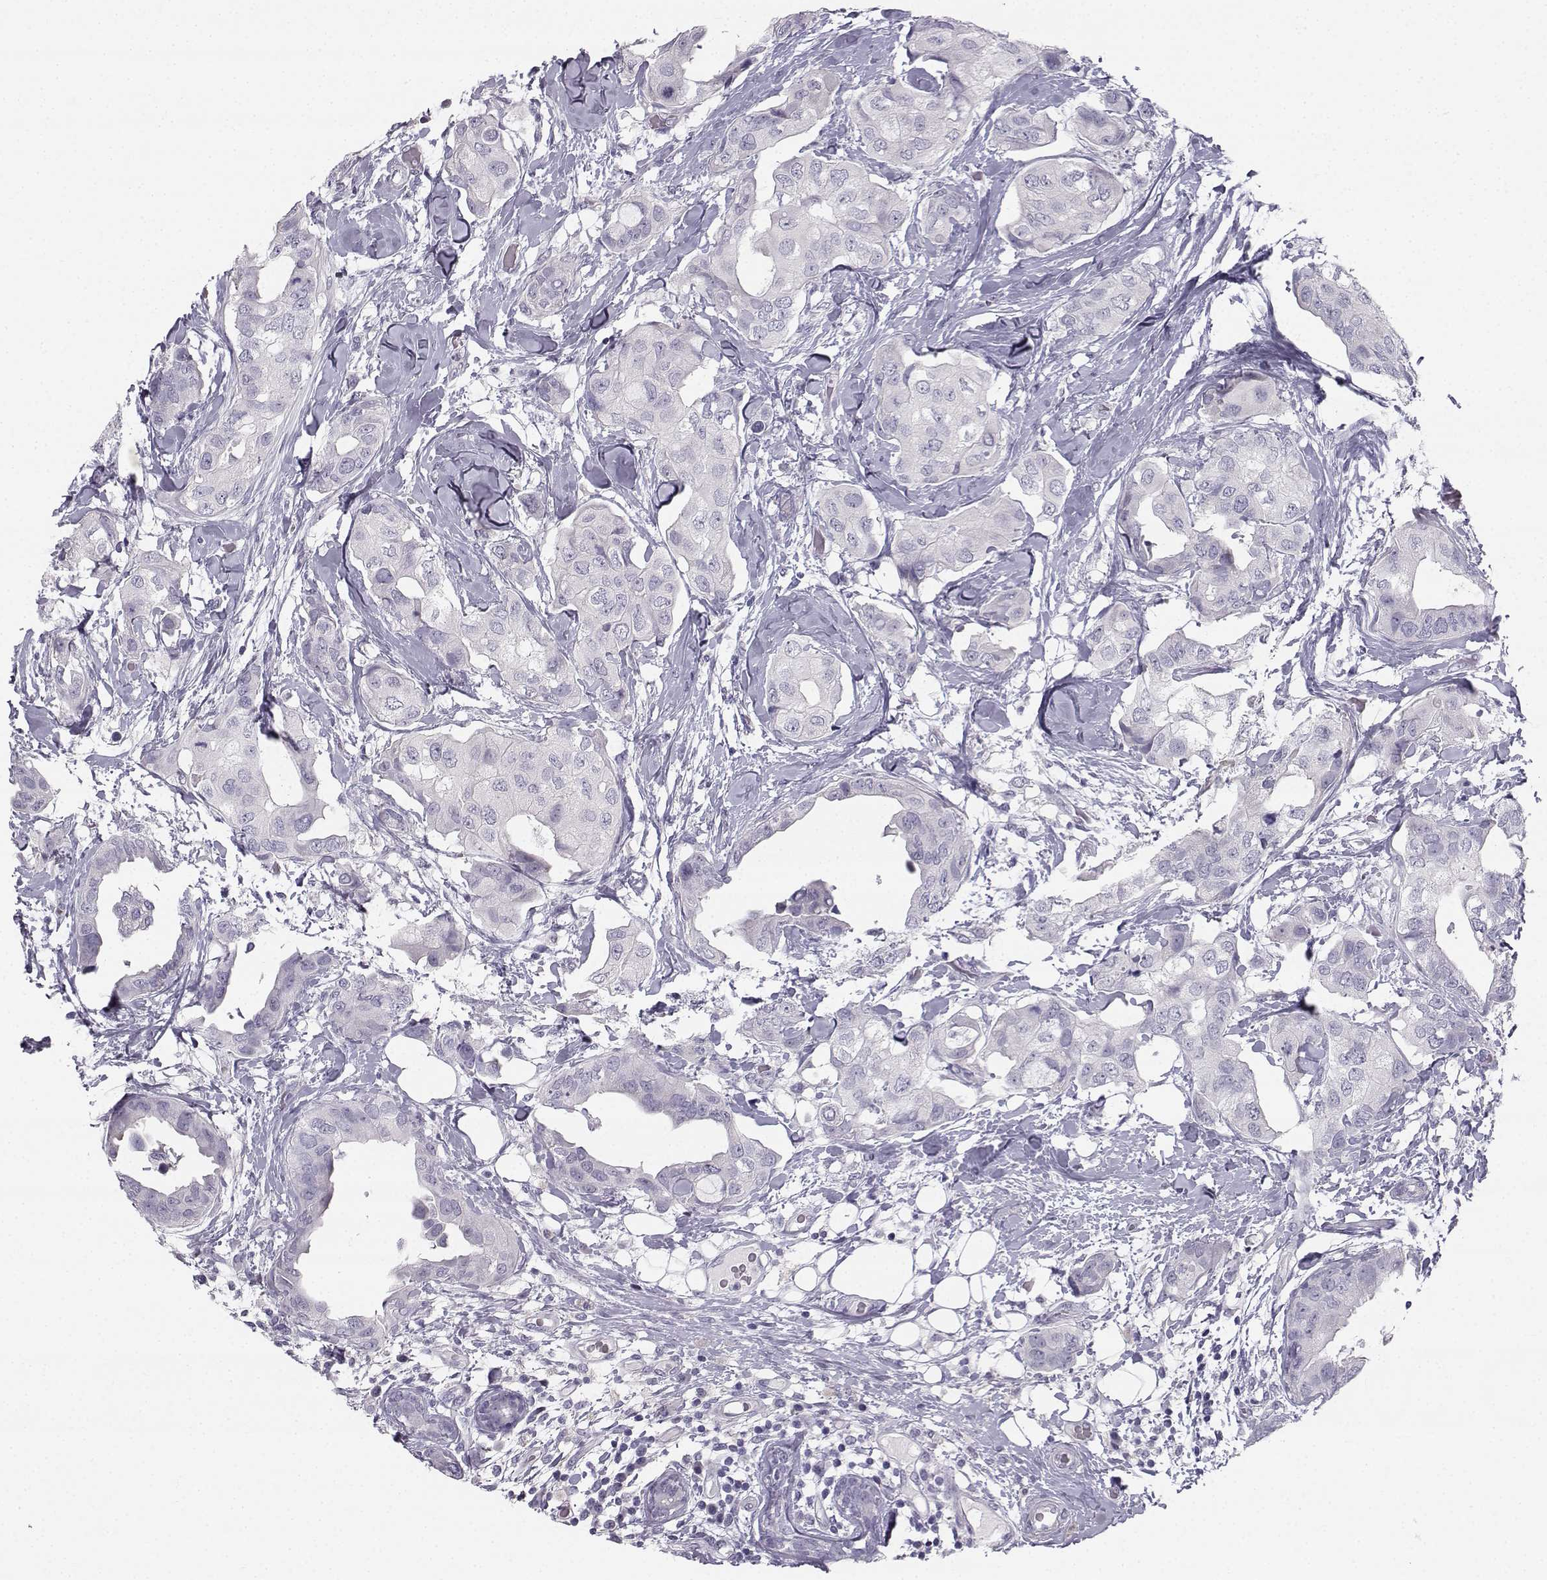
{"staining": {"intensity": "negative", "quantity": "none", "location": "none"}, "tissue": "breast cancer", "cell_type": "Tumor cells", "image_type": "cancer", "snomed": [{"axis": "morphology", "description": "Normal tissue, NOS"}, {"axis": "morphology", "description": "Duct carcinoma"}, {"axis": "topography", "description": "Breast"}], "caption": "High power microscopy micrograph of an immunohistochemistry photomicrograph of breast cancer (intraductal carcinoma), revealing no significant positivity in tumor cells. The staining was performed using DAB (3,3'-diaminobenzidine) to visualize the protein expression in brown, while the nuclei were stained in blue with hematoxylin (Magnification: 20x).", "gene": "SYCE1", "patient": {"sex": "female", "age": 40}}